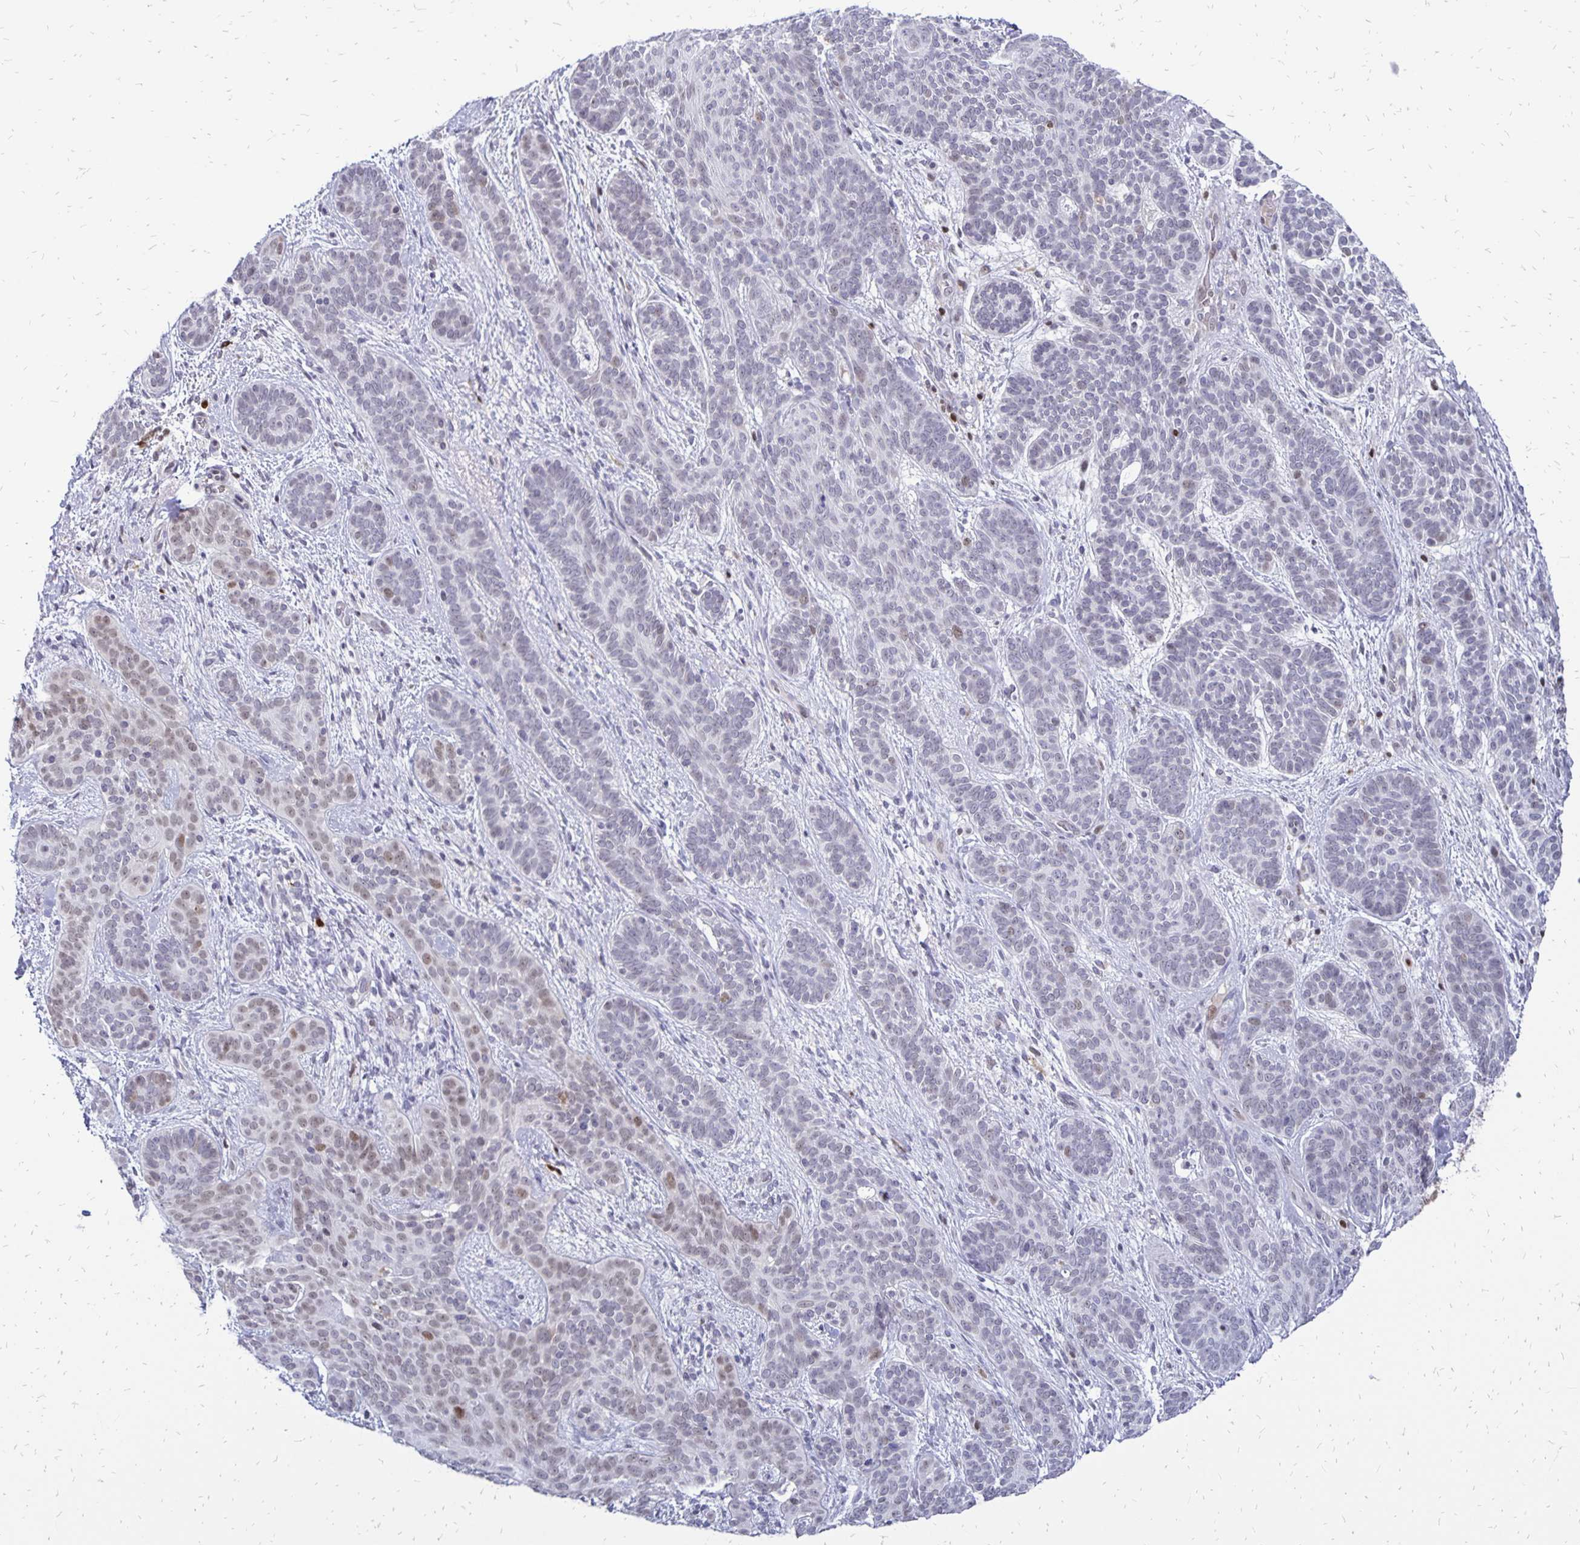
{"staining": {"intensity": "weak", "quantity": "<25%", "location": "nuclear"}, "tissue": "skin cancer", "cell_type": "Tumor cells", "image_type": "cancer", "snomed": [{"axis": "morphology", "description": "Basal cell carcinoma"}, {"axis": "topography", "description": "Skin"}], "caption": "IHC histopathology image of neoplastic tissue: basal cell carcinoma (skin) stained with DAB (3,3'-diaminobenzidine) displays no significant protein expression in tumor cells.", "gene": "DCK", "patient": {"sex": "female", "age": 82}}